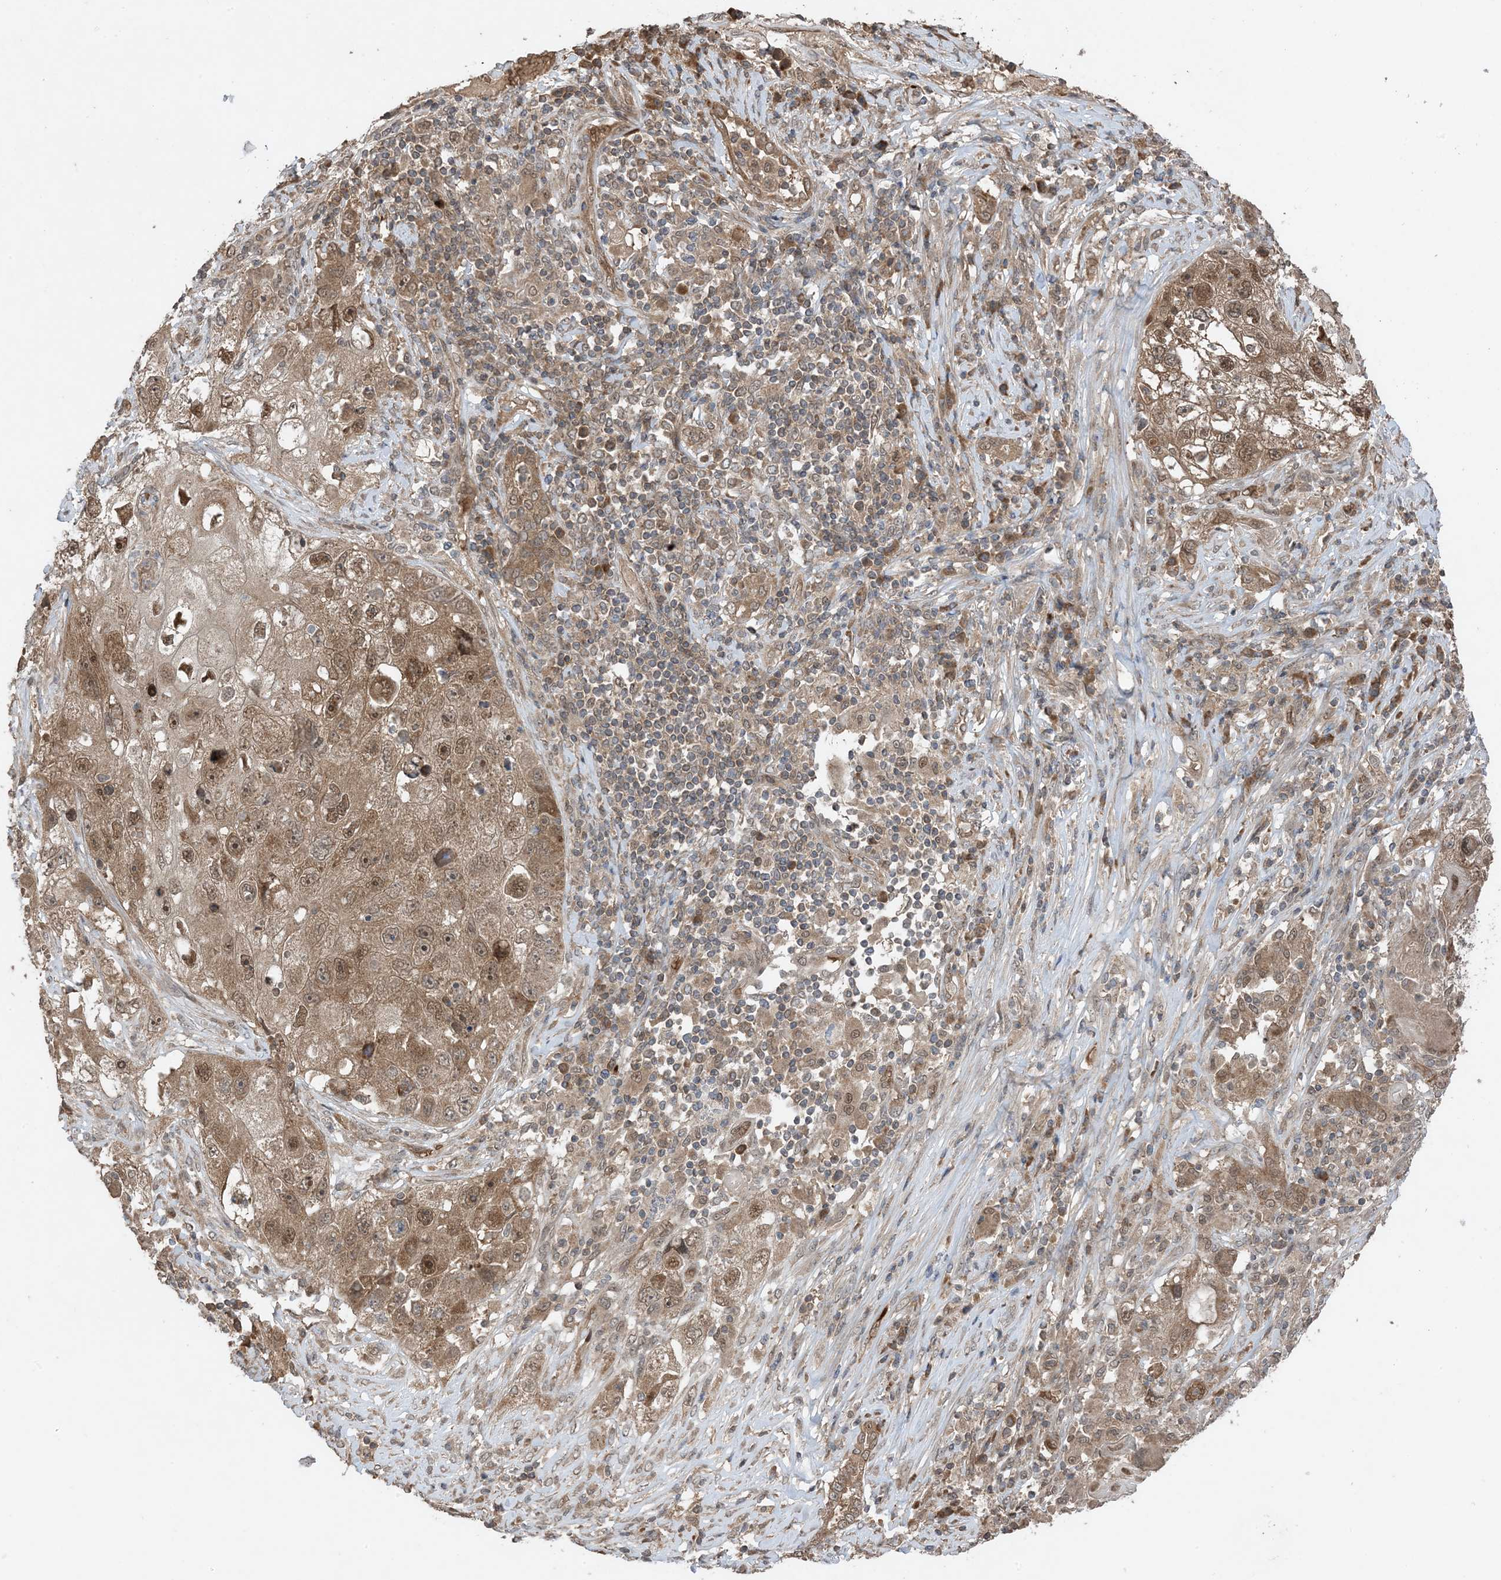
{"staining": {"intensity": "moderate", "quantity": ">75%", "location": "cytoplasmic/membranous,nuclear"}, "tissue": "lung cancer", "cell_type": "Tumor cells", "image_type": "cancer", "snomed": [{"axis": "morphology", "description": "Squamous cell carcinoma, NOS"}, {"axis": "topography", "description": "Lung"}], "caption": "Lung cancer was stained to show a protein in brown. There is medium levels of moderate cytoplasmic/membranous and nuclear positivity in about >75% of tumor cells. (Brightfield microscopy of DAB IHC at high magnification).", "gene": "PUSL1", "patient": {"sex": "male", "age": 61}}